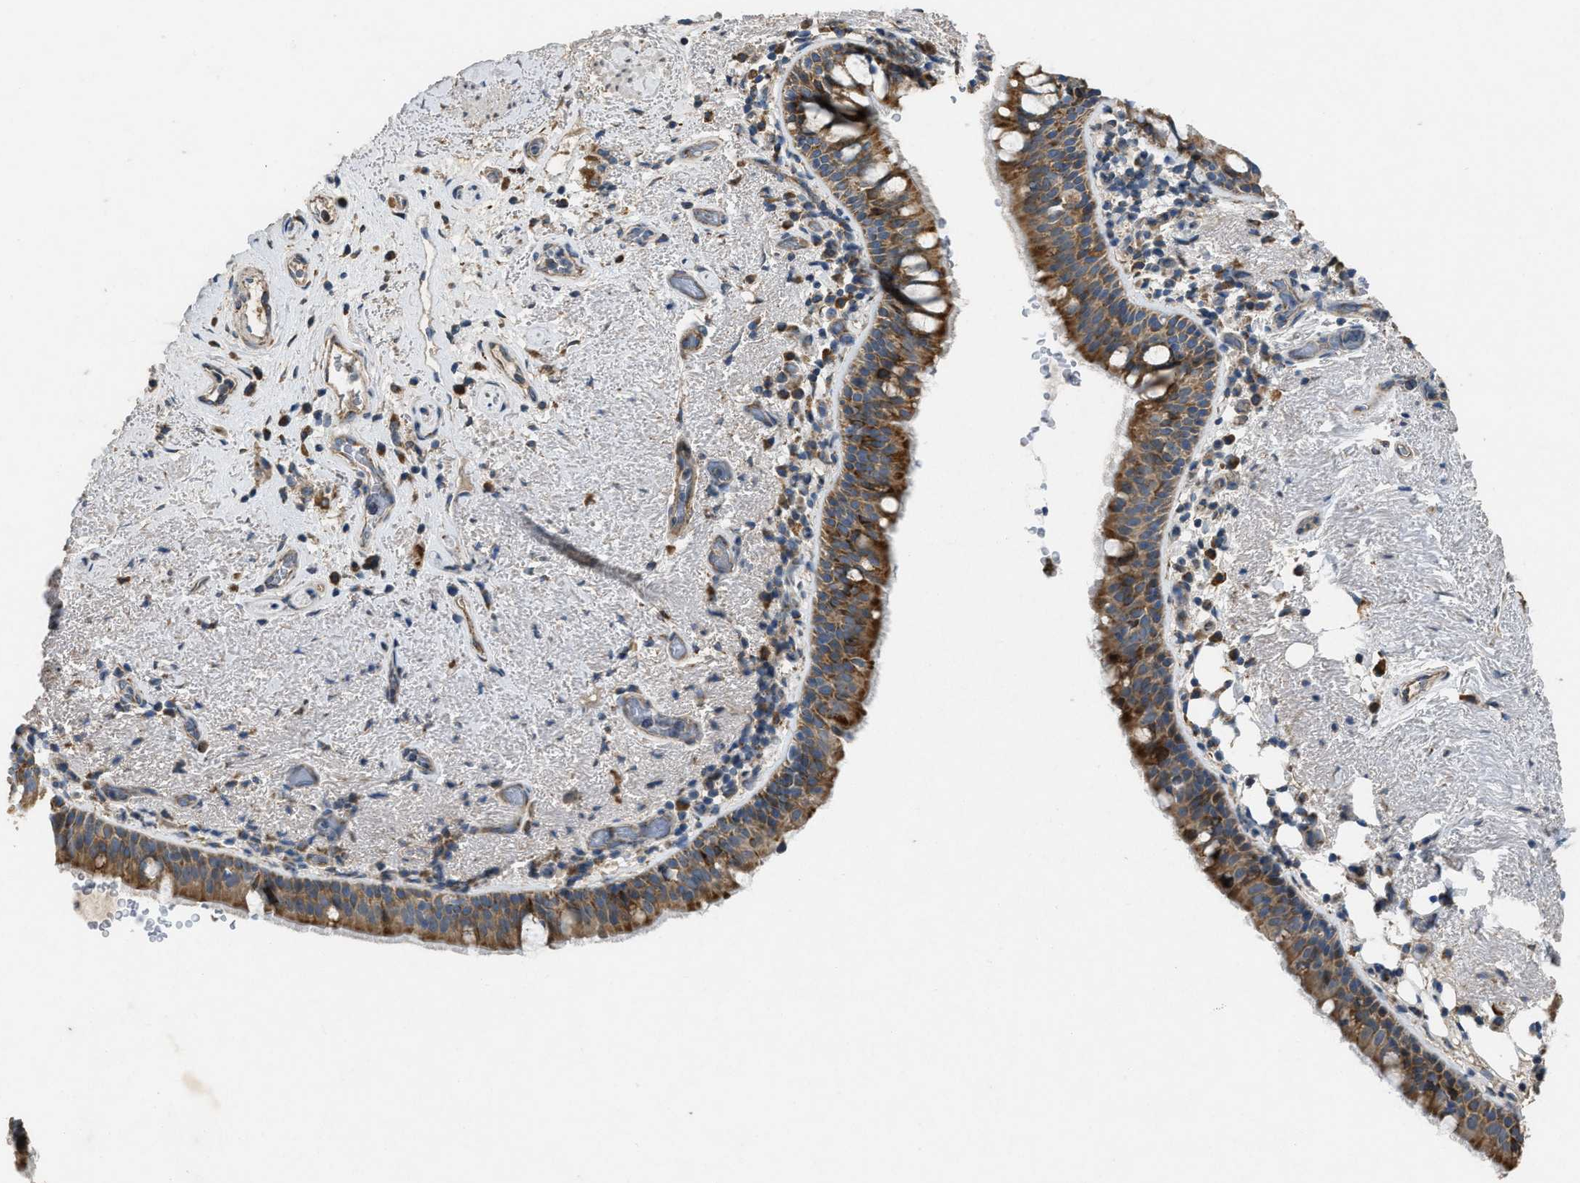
{"staining": {"intensity": "strong", "quantity": ">75%", "location": "cytoplasmic/membranous"}, "tissue": "bronchus", "cell_type": "Respiratory epithelial cells", "image_type": "normal", "snomed": [{"axis": "morphology", "description": "Normal tissue, NOS"}, {"axis": "morphology", "description": "Inflammation, NOS"}, {"axis": "topography", "description": "Cartilage tissue"}, {"axis": "topography", "description": "Bronchus"}], "caption": "A high-resolution photomicrograph shows immunohistochemistry staining of unremarkable bronchus, which reveals strong cytoplasmic/membranous positivity in about >75% of respiratory epithelial cells. The protein of interest is shown in brown color, while the nuclei are stained blue.", "gene": "TMEM150A", "patient": {"sex": "male", "age": 77}}